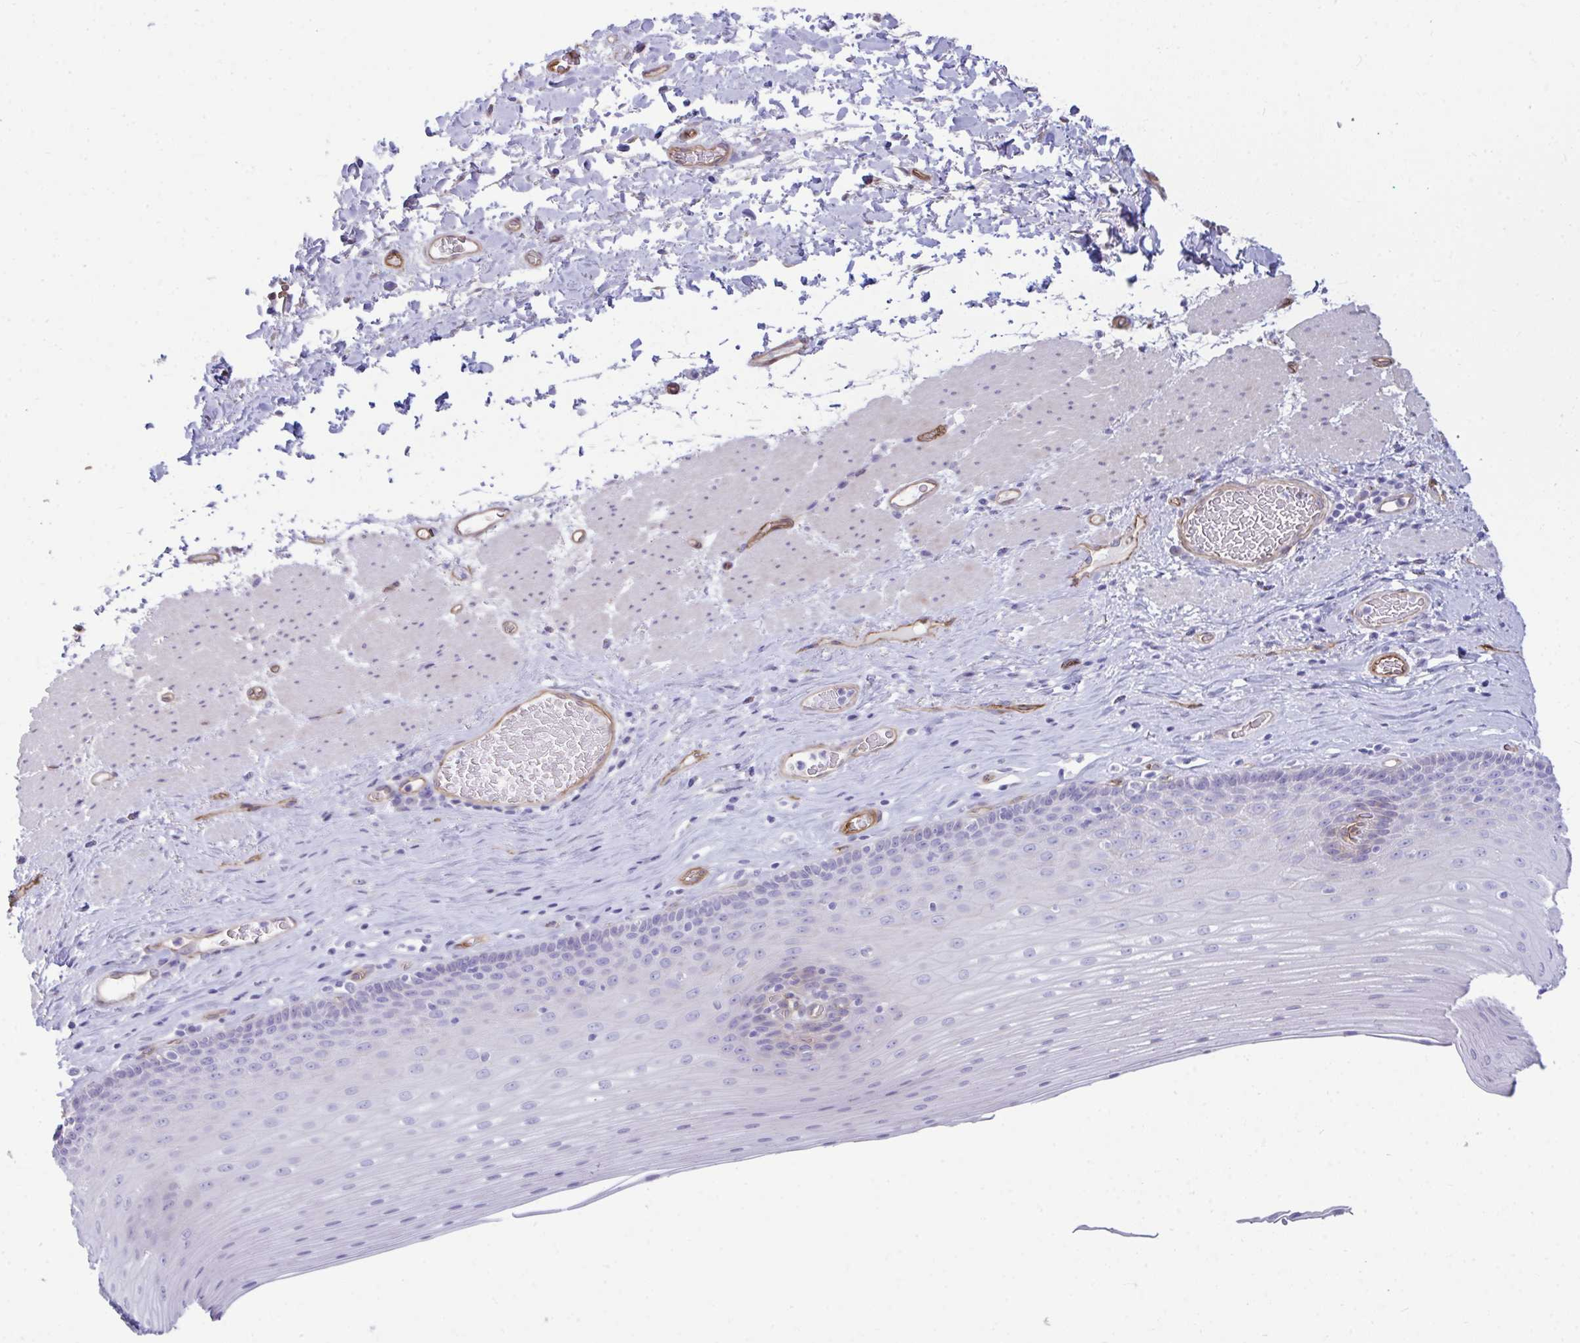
{"staining": {"intensity": "negative", "quantity": "none", "location": "none"}, "tissue": "esophagus", "cell_type": "Squamous epithelial cells", "image_type": "normal", "snomed": [{"axis": "morphology", "description": "Normal tissue, NOS"}, {"axis": "topography", "description": "Esophagus"}], "caption": "Esophagus was stained to show a protein in brown. There is no significant expression in squamous epithelial cells. Brightfield microscopy of IHC stained with DAB (brown) and hematoxylin (blue), captured at high magnification.", "gene": "UBL3", "patient": {"sex": "male", "age": 62}}